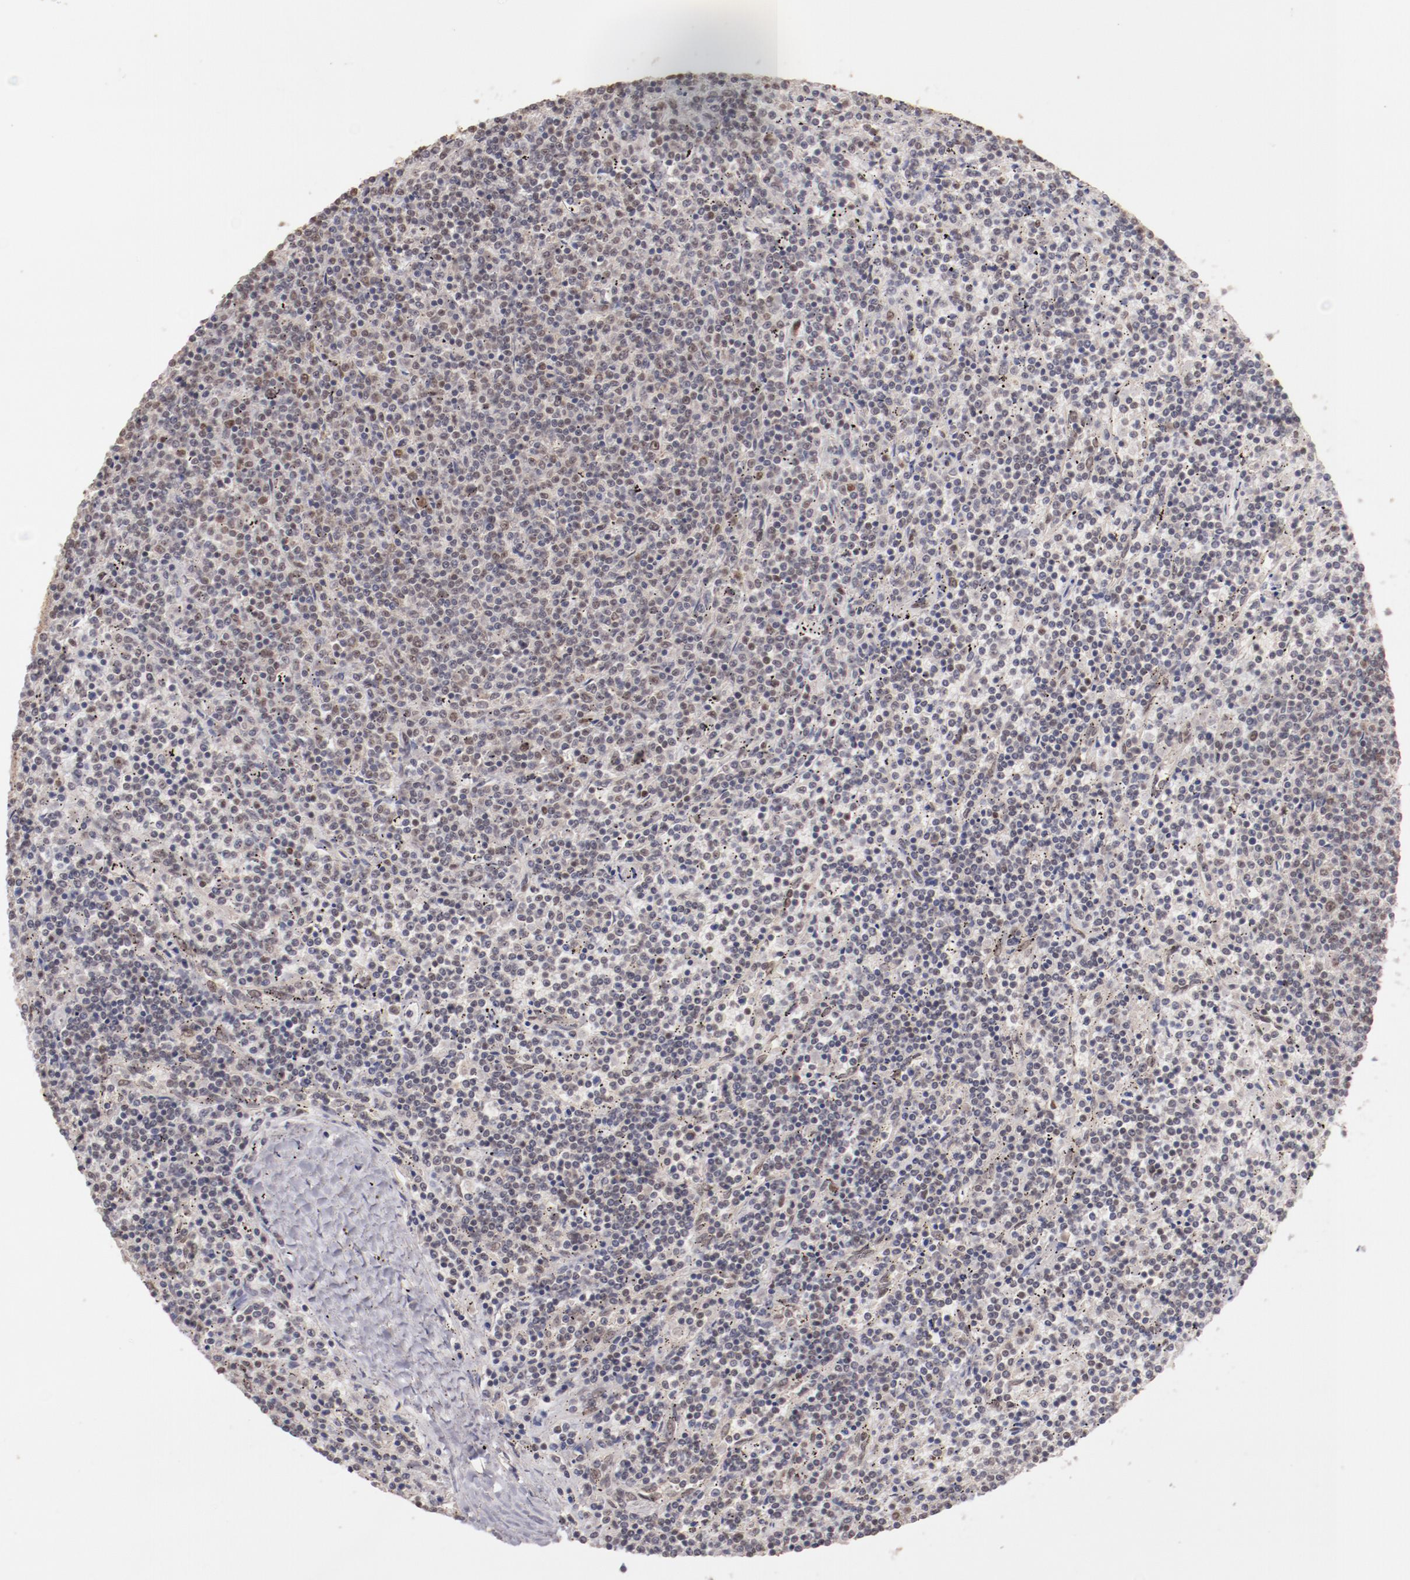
{"staining": {"intensity": "weak", "quantity": "<25%", "location": "nuclear"}, "tissue": "lymphoma", "cell_type": "Tumor cells", "image_type": "cancer", "snomed": [{"axis": "morphology", "description": "Malignant lymphoma, non-Hodgkin's type, Low grade"}, {"axis": "topography", "description": "Spleen"}], "caption": "Immunohistochemistry (IHC) of human malignant lymphoma, non-Hodgkin's type (low-grade) reveals no staining in tumor cells.", "gene": "CLOCK", "patient": {"sex": "female", "age": 50}}